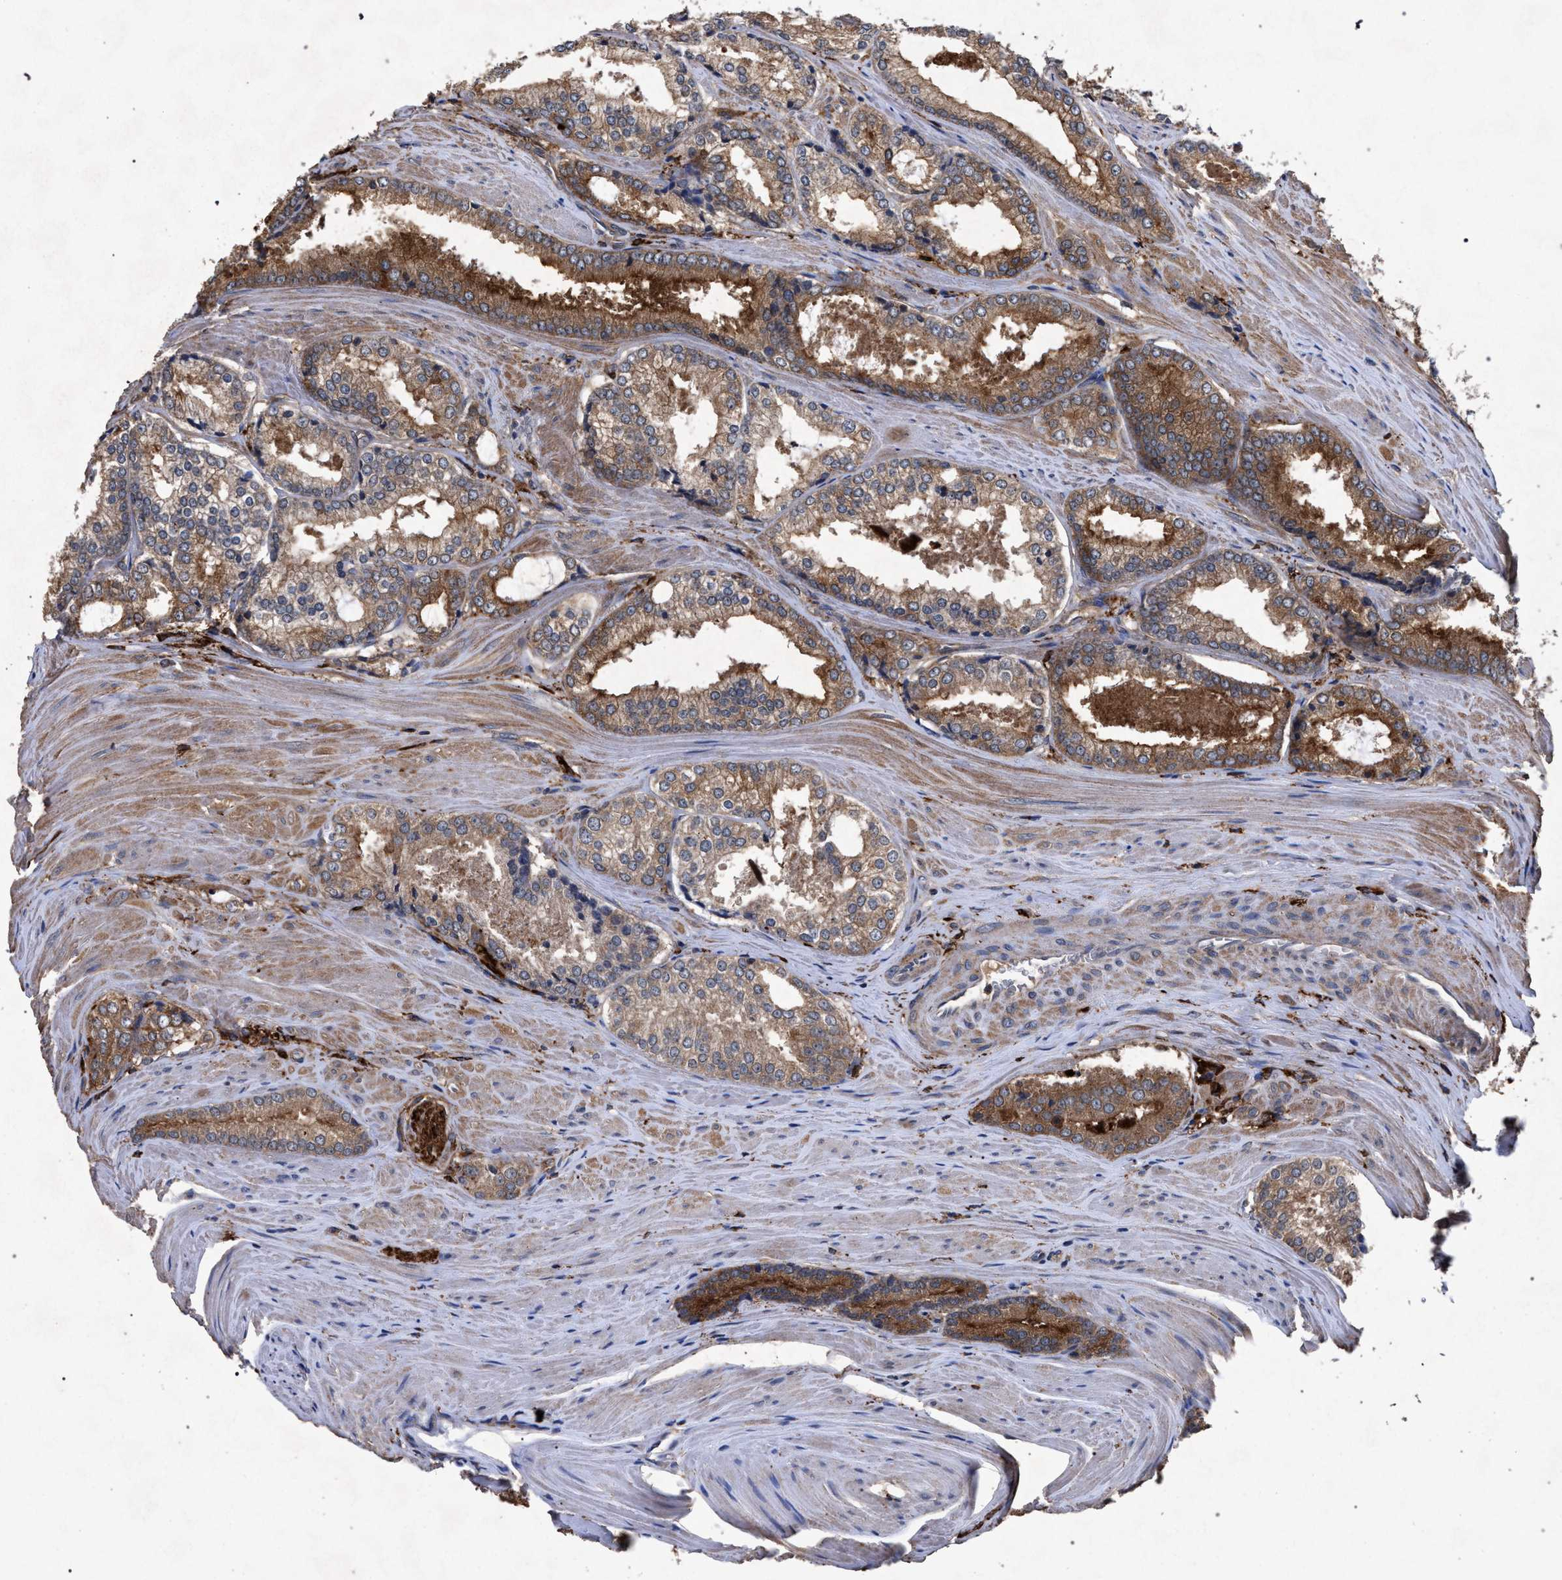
{"staining": {"intensity": "moderate", "quantity": ">75%", "location": "cytoplasmic/membranous"}, "tissue": "prostate cancer", "cell_type": "Tumor cells", "image_type": "cancer", "snomed": [{"axis": "morphology", "description": "Adenocarcinoma, Low grade"}, {"axis": "topography", "description": "Prostate"}], "caption": "IHC (DAB) staining of human prostate adenocarcinoma (low-grade) exhibits moderate cytoplasmic/membranous protein staining in about >75% of tumor cells.", "gene": "MARCKS", "patient": {"sex": "male", "age": 64}}